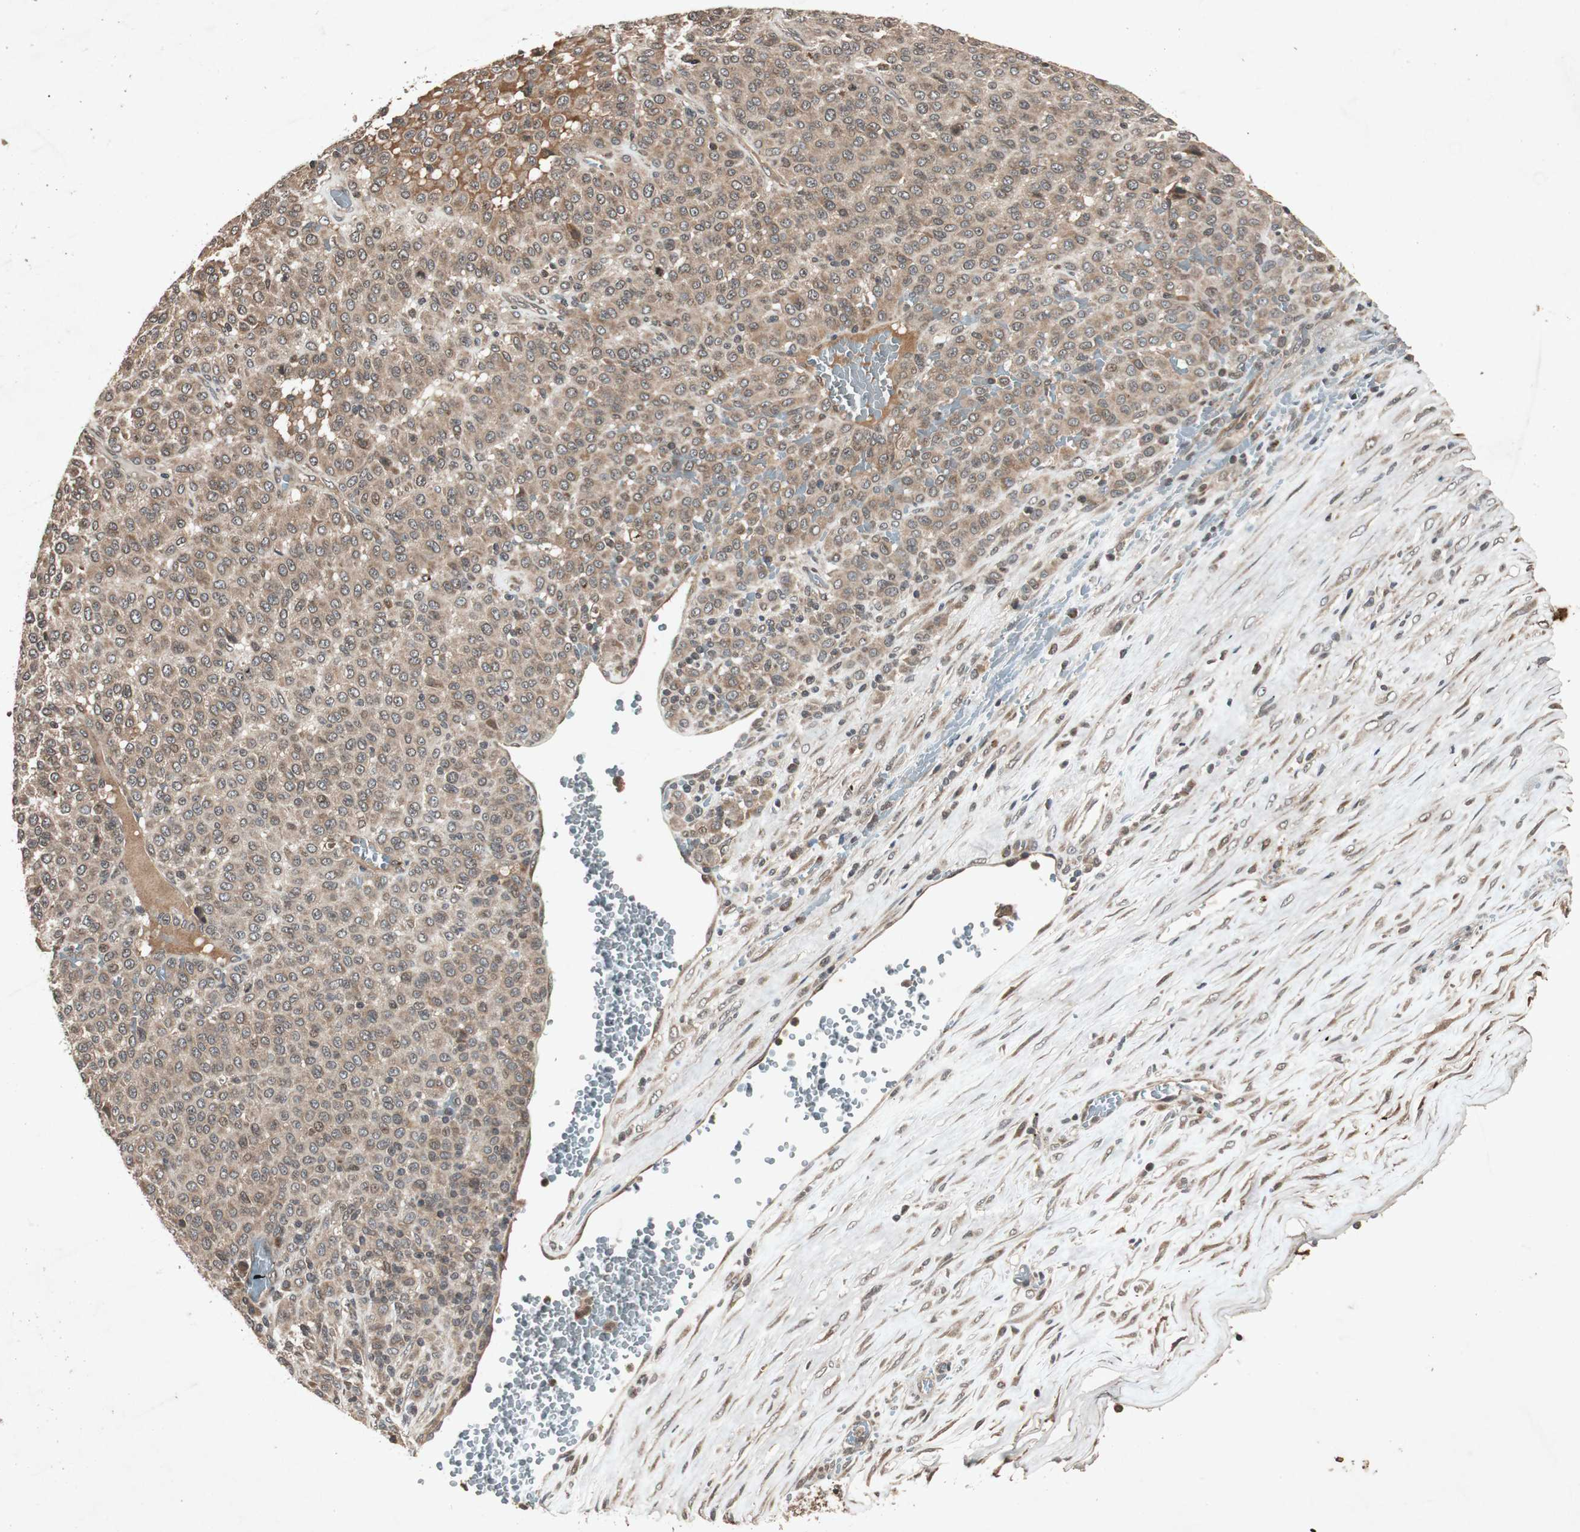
{"staining": {"intensity": "moderate", "quantity": ">75%", "location": "cytoplasmic/membranous"}, "tissue": "melanoma", "cell_type": "Tumor cells", "image_type": "cancer", "snomed": [{"axis": "morphology", "description": "Malignant melanoma, Metastatic site"}, {"axis": "topography", "description": "Pancreas"}], "caption": "Protein expression by immunohistochemistry reveals moderate cytoplasmic/membranous positivity in about >75% of tumor cells in malignant melanoma (metastatic site).", "gene": "SLIT2", "patient": {"sex": "female", "age": 30}}